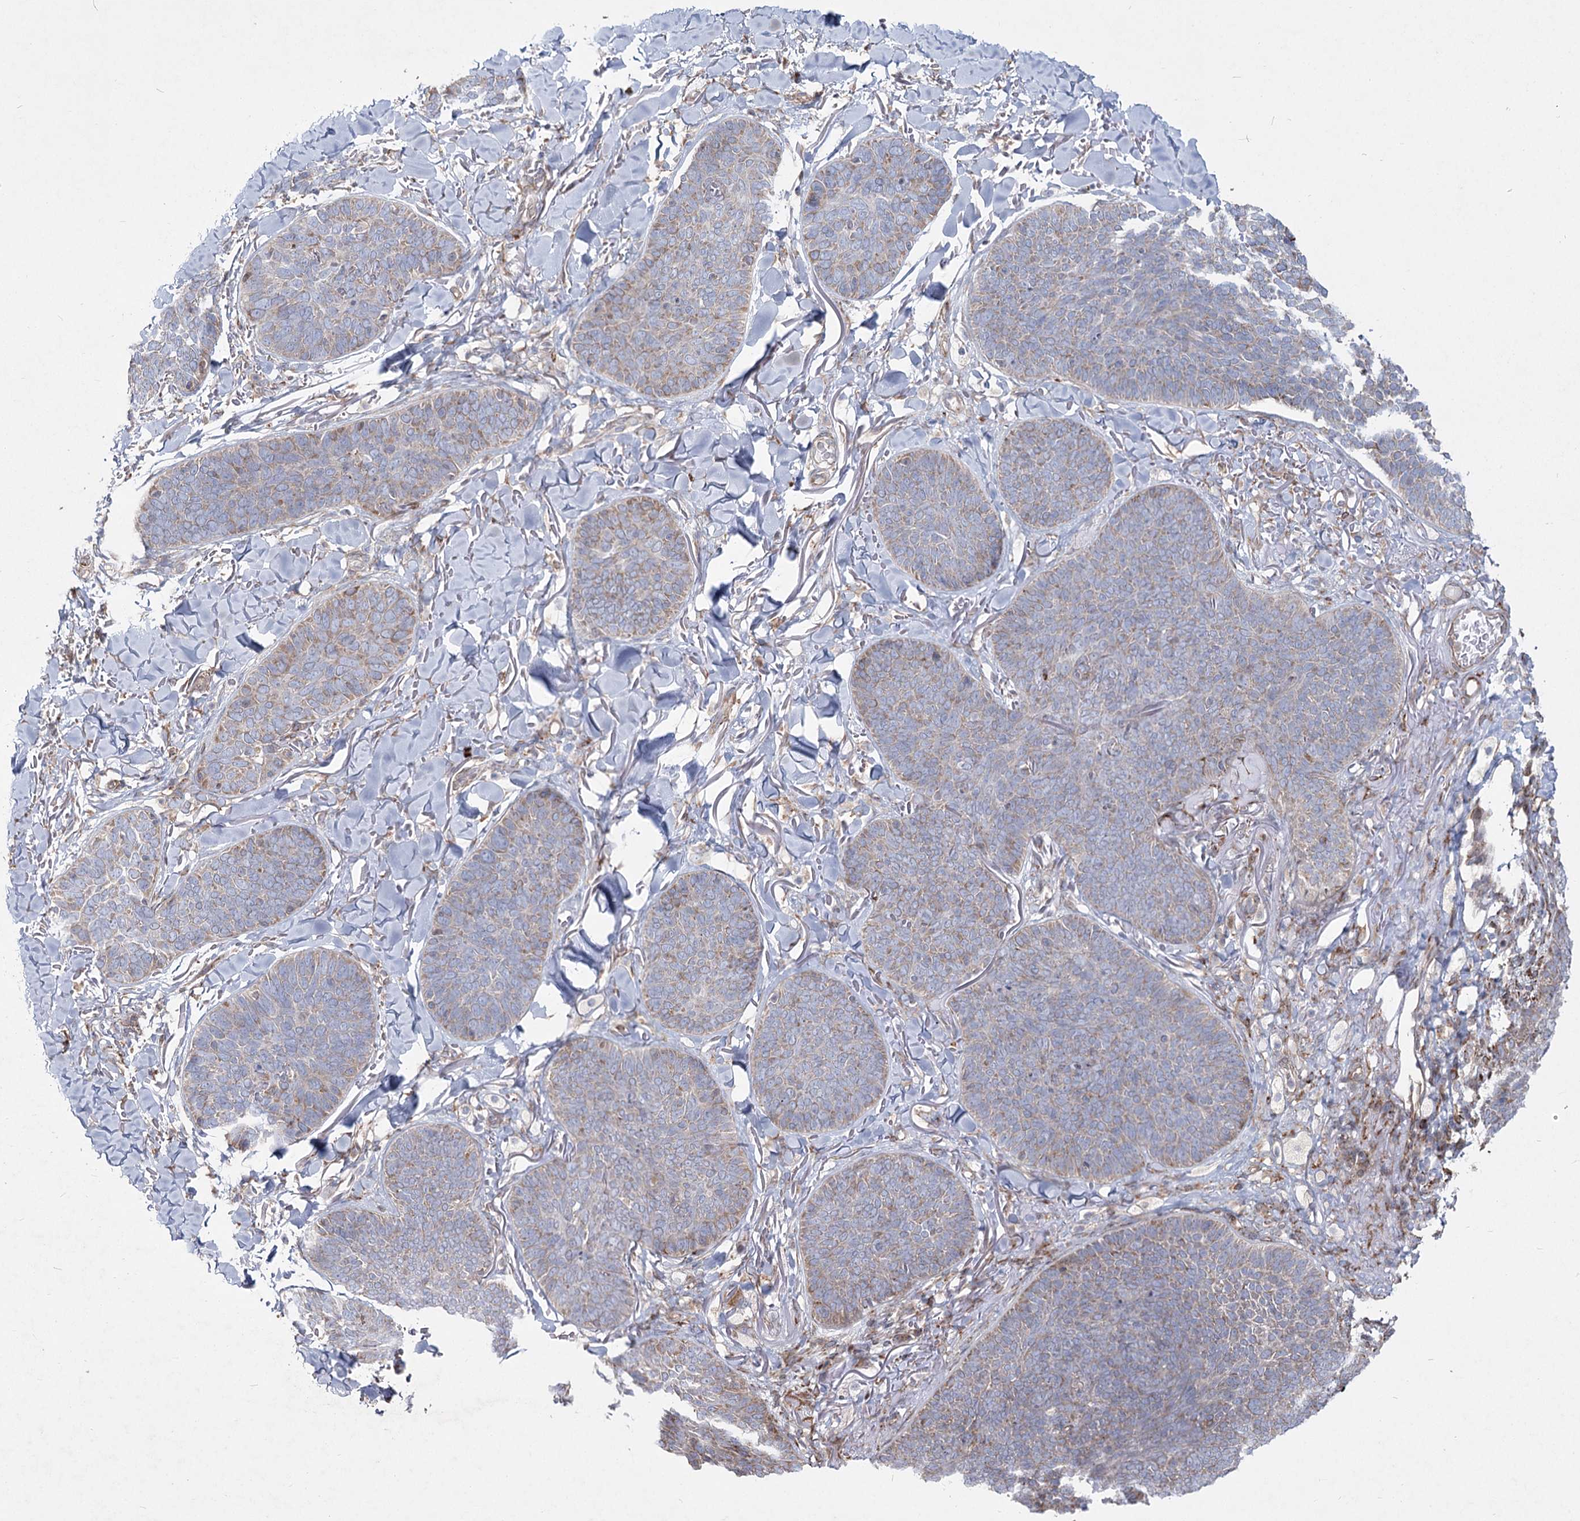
{"staining": {"intensity": "moderate", "quantity": "<25%", "location": "cytoplasmic/membranous"}, "tissue": "skin cancer", "cell_type": "Tumor cells", "image_type": "cancer", "snomed": [{"axis": "morphology", "description": "Basal cell carcinoma"}, {"axis": "topography", "description": "Skin"}], "caption": "This is an image of immunohistochemistry staining of skin cancer, which shows moderate staining in the cytoplasmic/membranous of tumor cells.", "gene": "NHLRC2", "patient": {"sex": "male", "age": 85}}